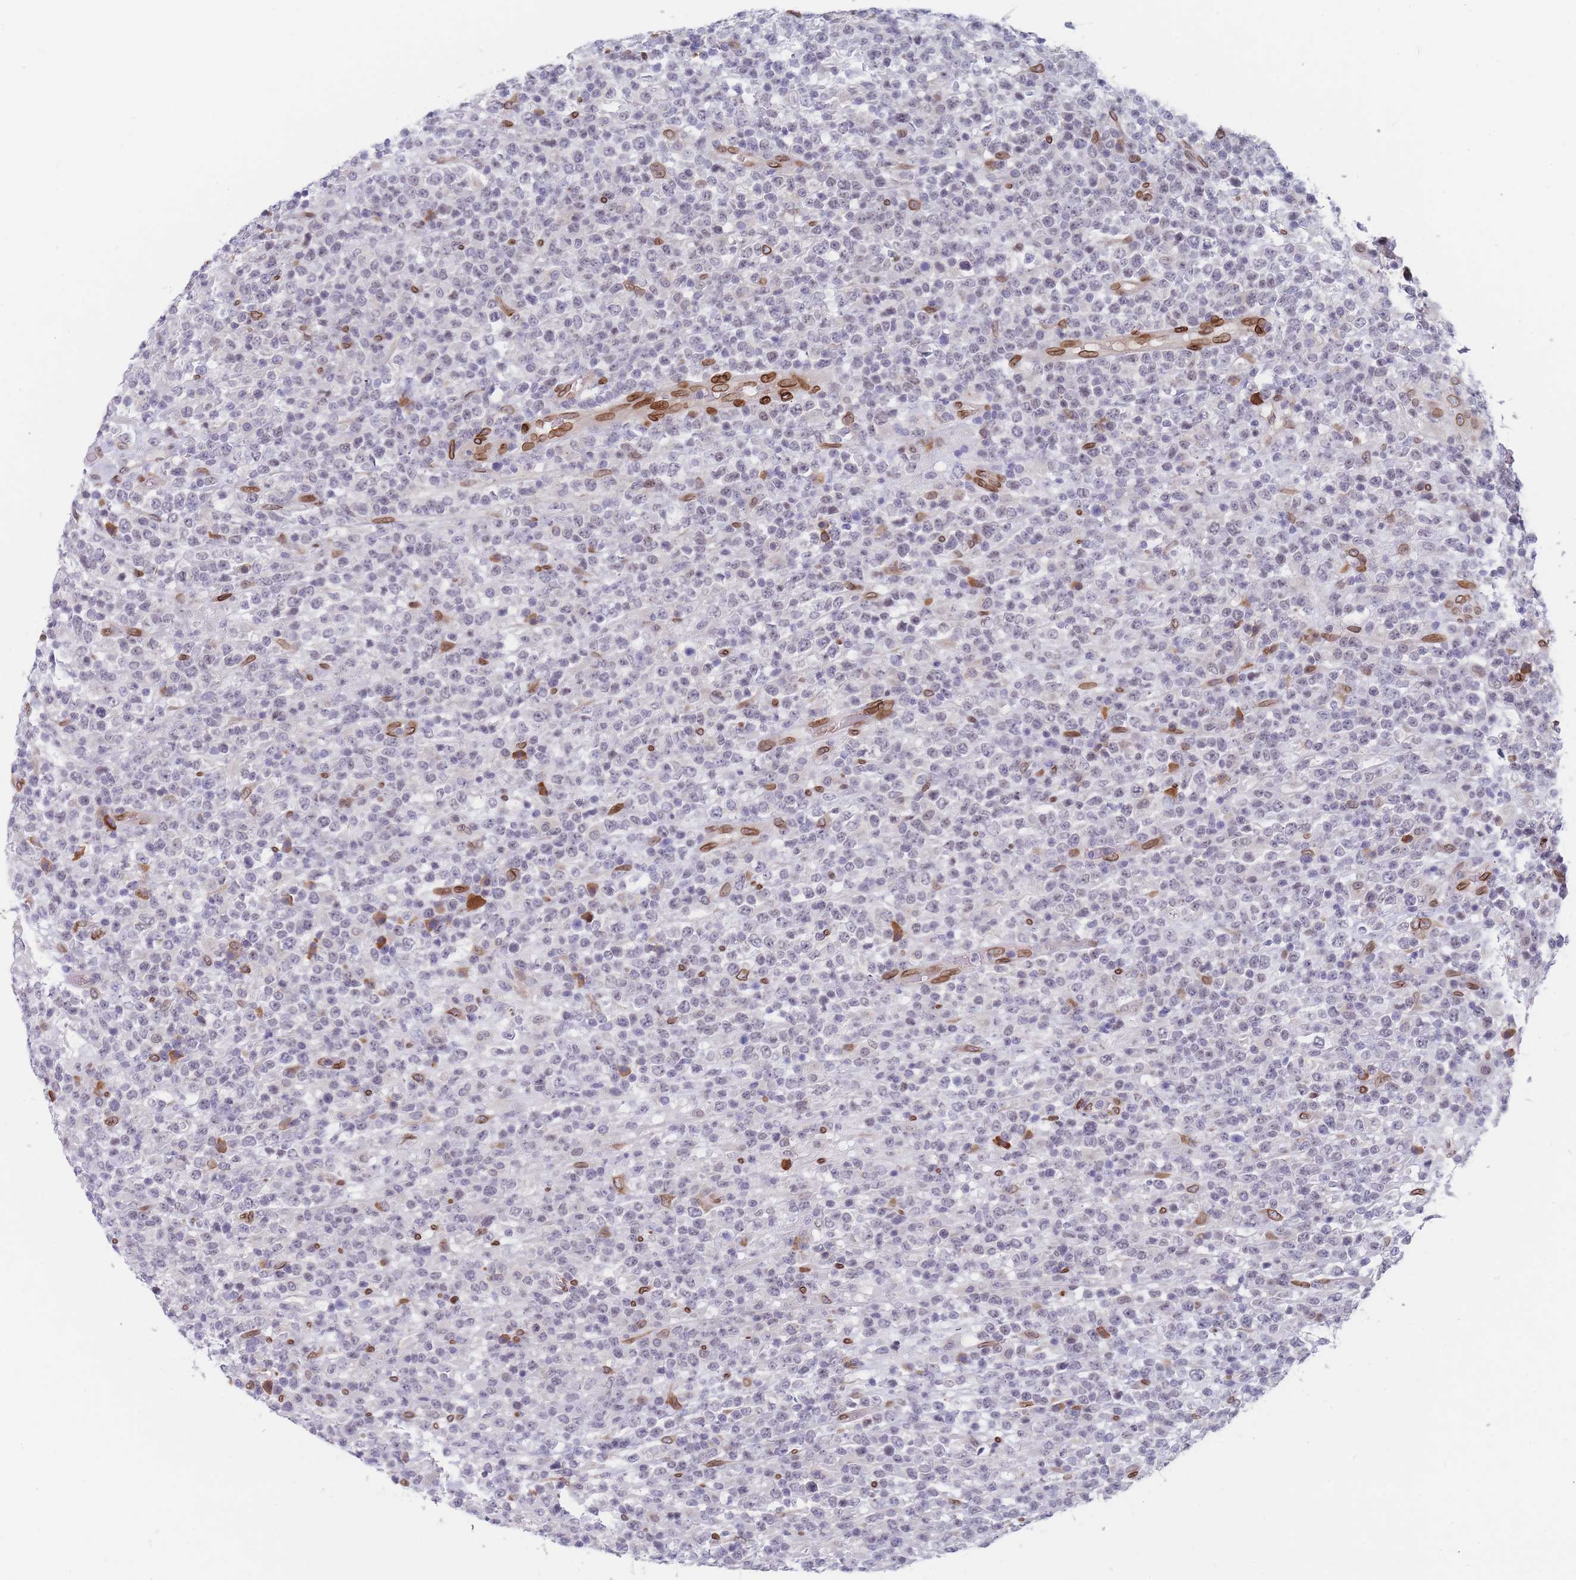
{"staining": {"intensity": "negative", "quantity": "none", "location": "none"}, "tissue": "lymphoma", "cell_type": "Tumor cells", "image_type": "cancer", "snomed": [{"axis": "morphology", "description": "Malignant lymphoma, non-Hodgkin's type, High grade"}, {"axis": "topography", "description": "Colon"}], "caption": "Tumor cells are negative for brown protein staining in lymphoma. (DAB (3,3'-diaminobenzidine) immunohistochemistry (IHC), high magnification).", "gene": "ZBTB1", "patient": {"sex": "female", "age": 53}}